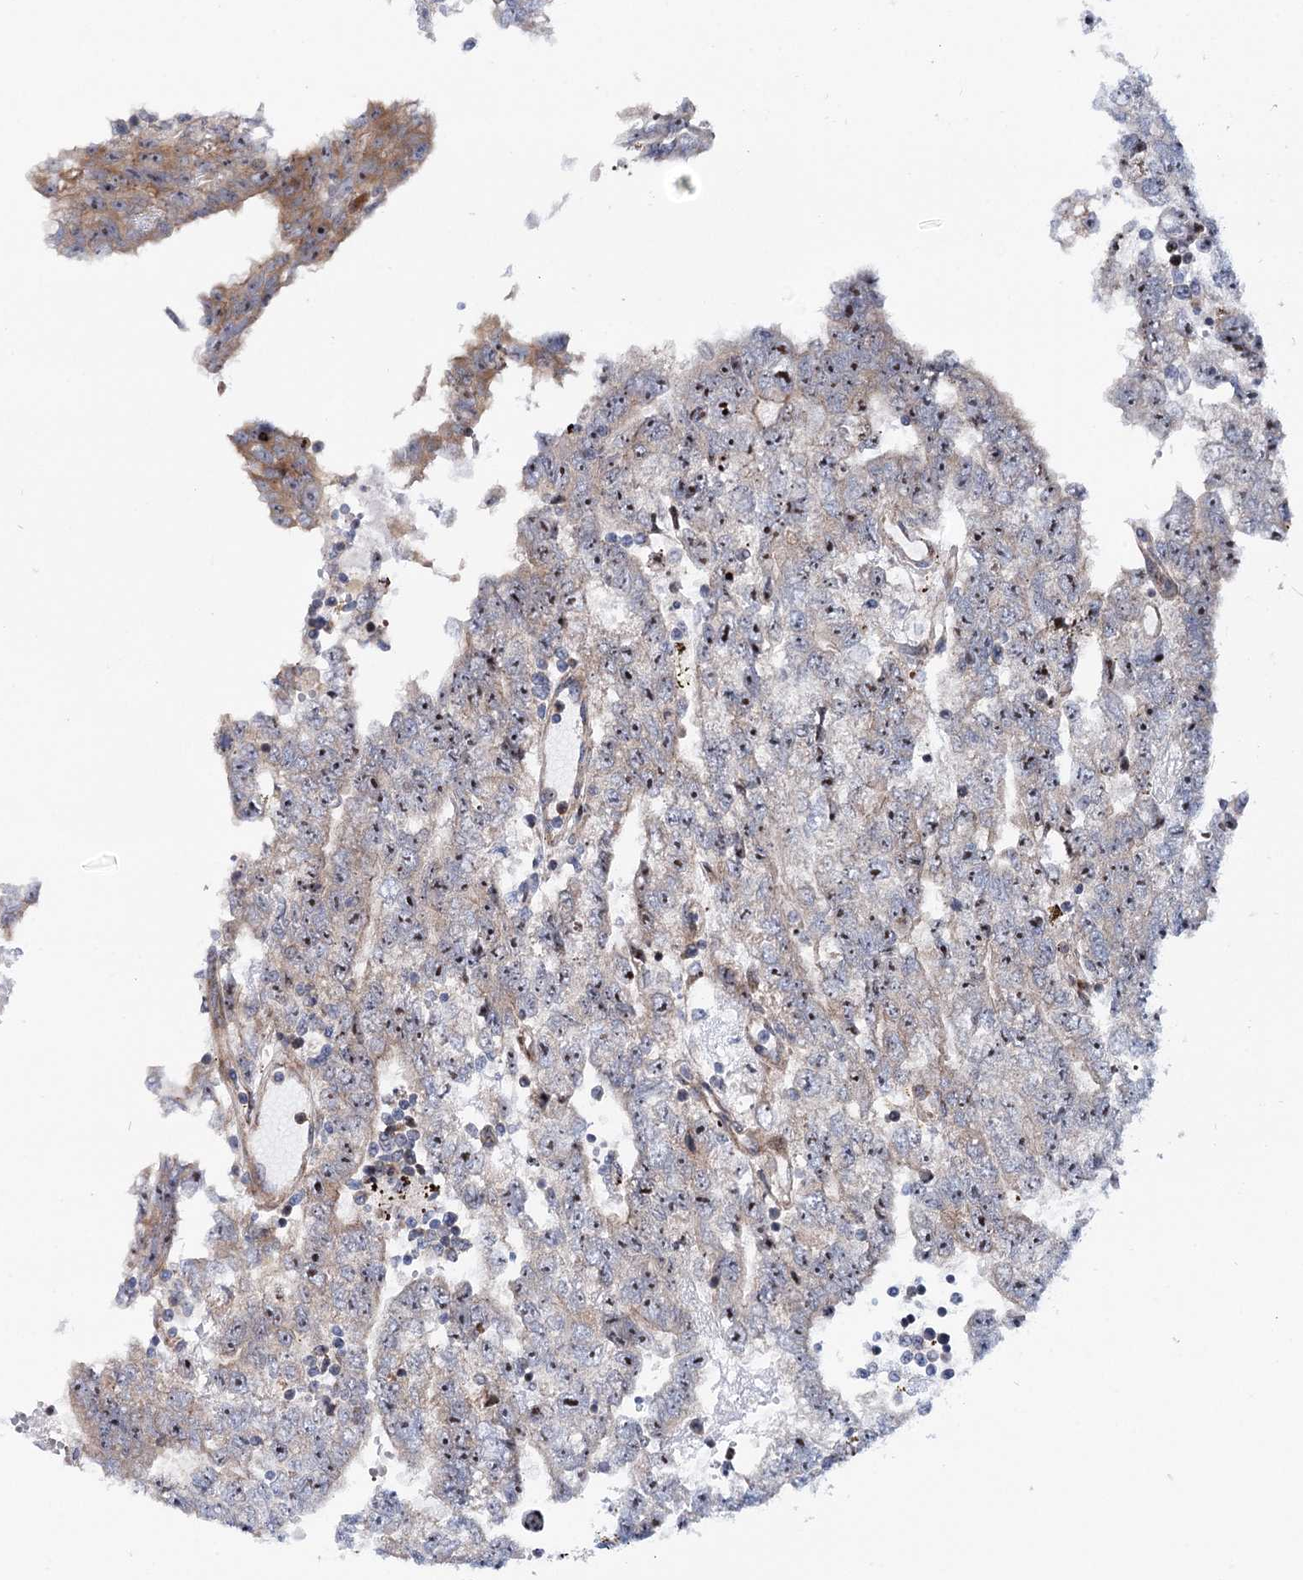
{"staining": {"intensity": "moderate", "quantity": "25%-75%", "location": "nuclear"}, "tissue": "testis cancer", "cell_type": "Tumor cells", "image_type": "cancer", "snomed": [{"axis": "morphology", "description": "Carcinoma, Embryonal, NOS"}, {"axis": "topography", "description": "Testis"}], "caption": "Immunohistochemical staining of human testis cancer shows medium levels of moderate nuclear expression in about 25%-75% of tumor cells.", "gene": "THAP9", "patient": {"sex": "male", "age": 25}}